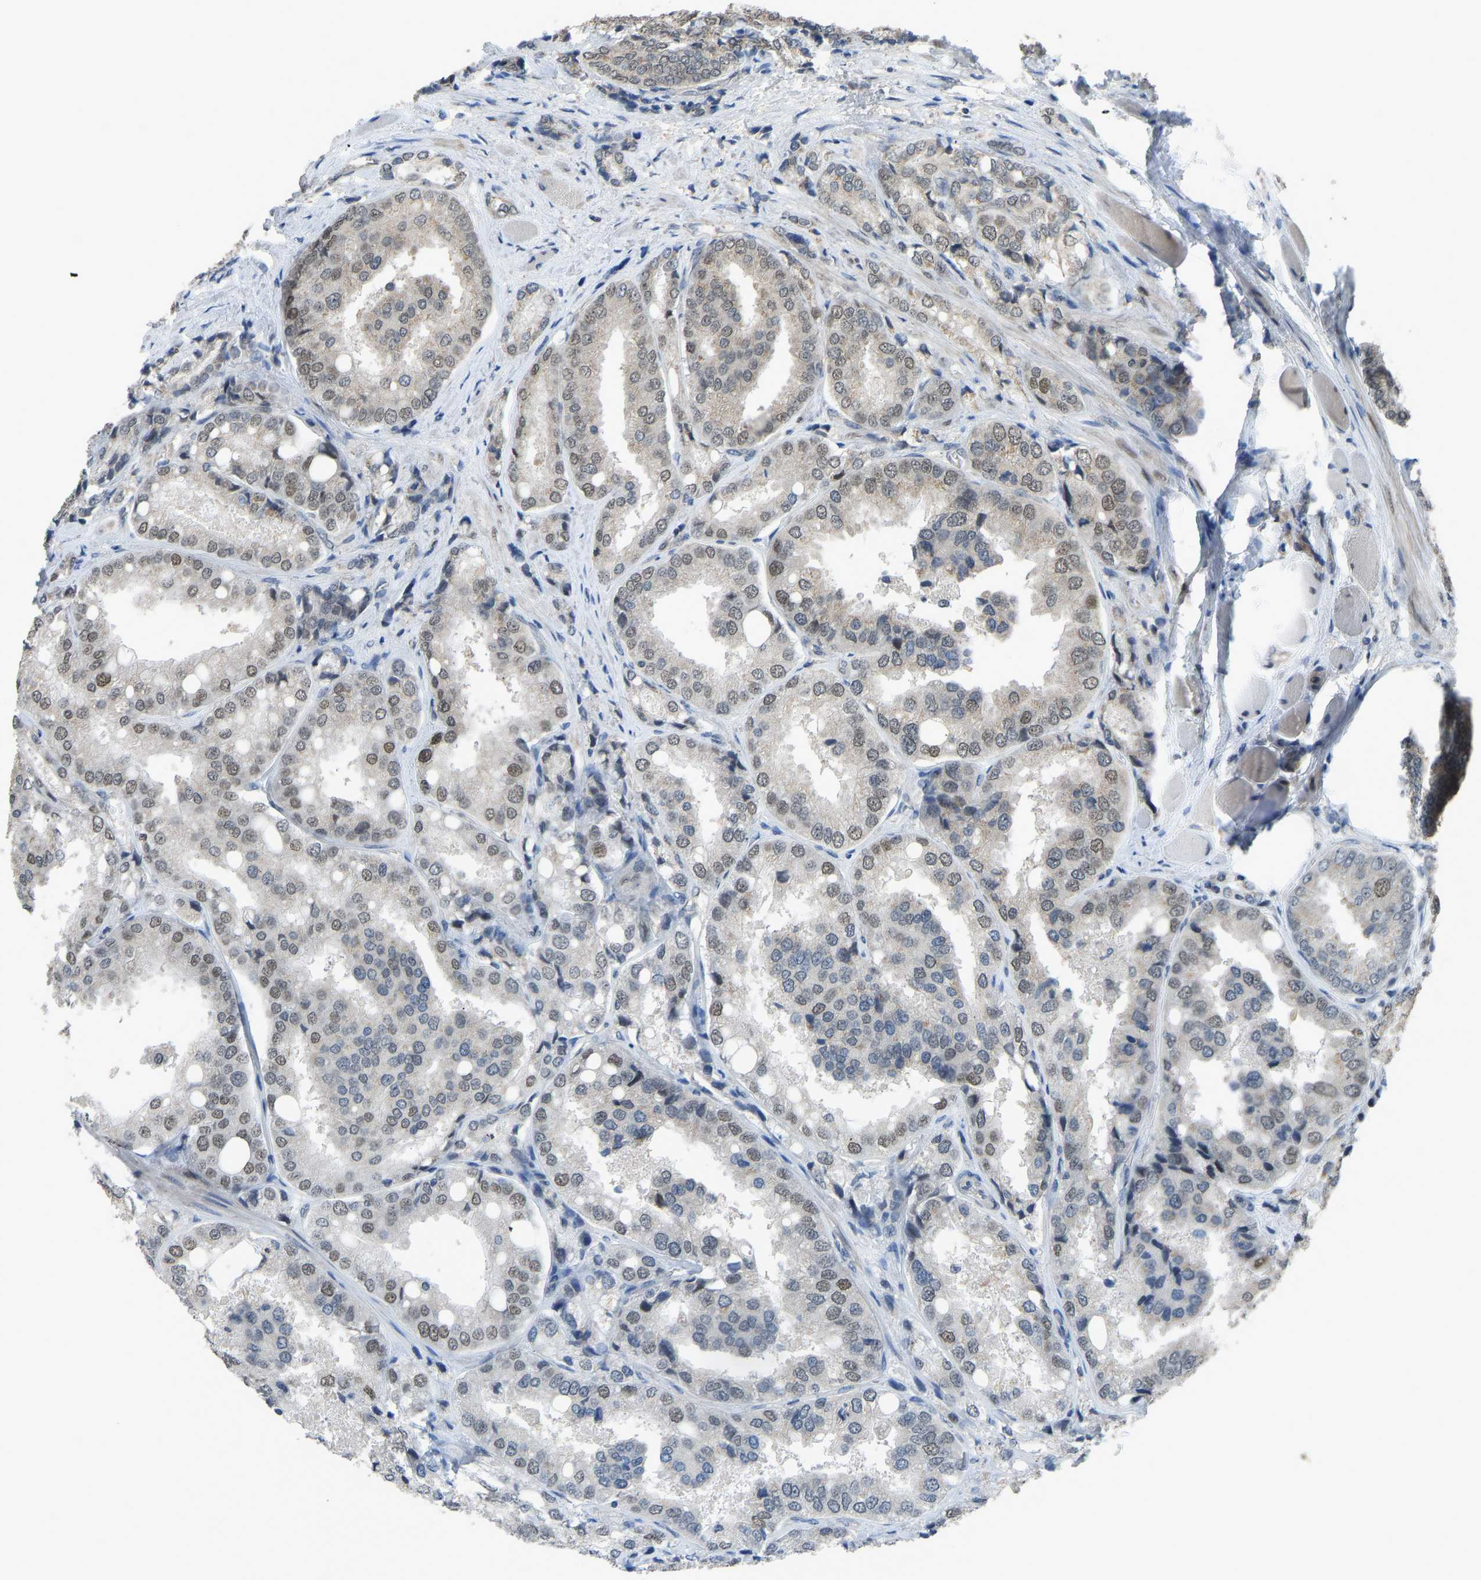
{"staining": {"intensity": "weak", "quantity": "<25%", "location": "nuclear"}, "tissue": "prostate cancer", "cell_type": "Tumor cells", "image_type": "cancer", "snomed": [{"axis": "morphology", "description": "Adenocarcinoma, High grade"}, {"axis": "topography", "description": "Prostate"}], "caption": "A high-resolution photomicrograph shows immunohistochemistry staining of prostate cancer (adenocarcinoma (high-grade)), which exhibits no significant staining in tumor cells.", "gene": "KPNA6", "patient": {"sex": "male", "age": 50}}